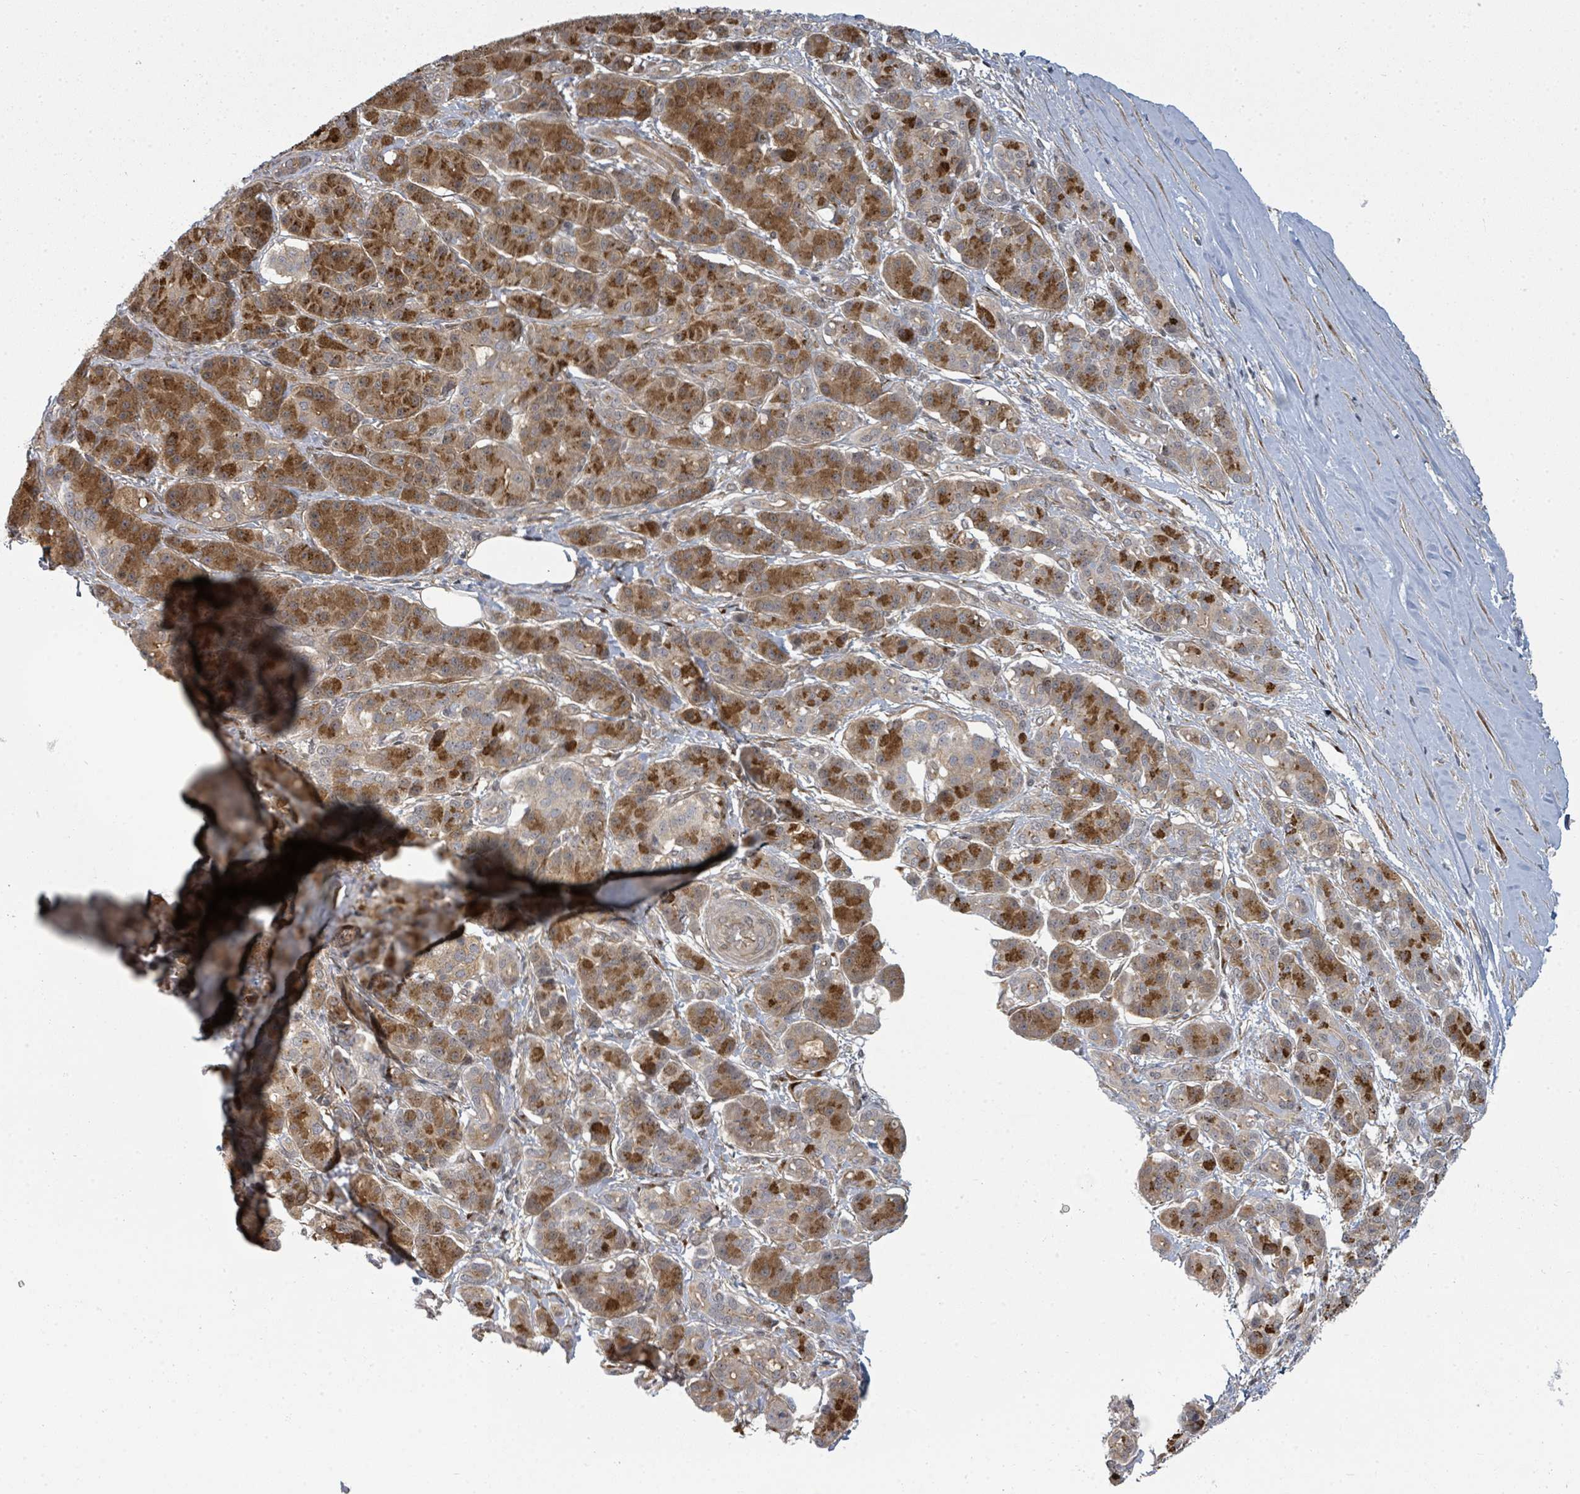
{"staining": {"intensity": "strong", "quantity": ">75%", "location": "cytoplasmic/membranous"}, "tissue": "pancreatic cancer", "cell_type": "Tumor cells", "image_type": "cancer", "snomed": [{"axis": "morphology", "description": "Adenocarcinoma, NOS"}, {"axis": "topography", "description": "Pancreas"}], "caption": "A high-resolution micrograph shows IHC staining of adenocarcinoma (pancreatic), which shows strong cytoplasmic/membranous positivity in about >75% of tumor cells. (IHC, brightfield microscopy, high magnification).", "gene": "PSMG2", "patient": {"sex": "male", "age": 57}}